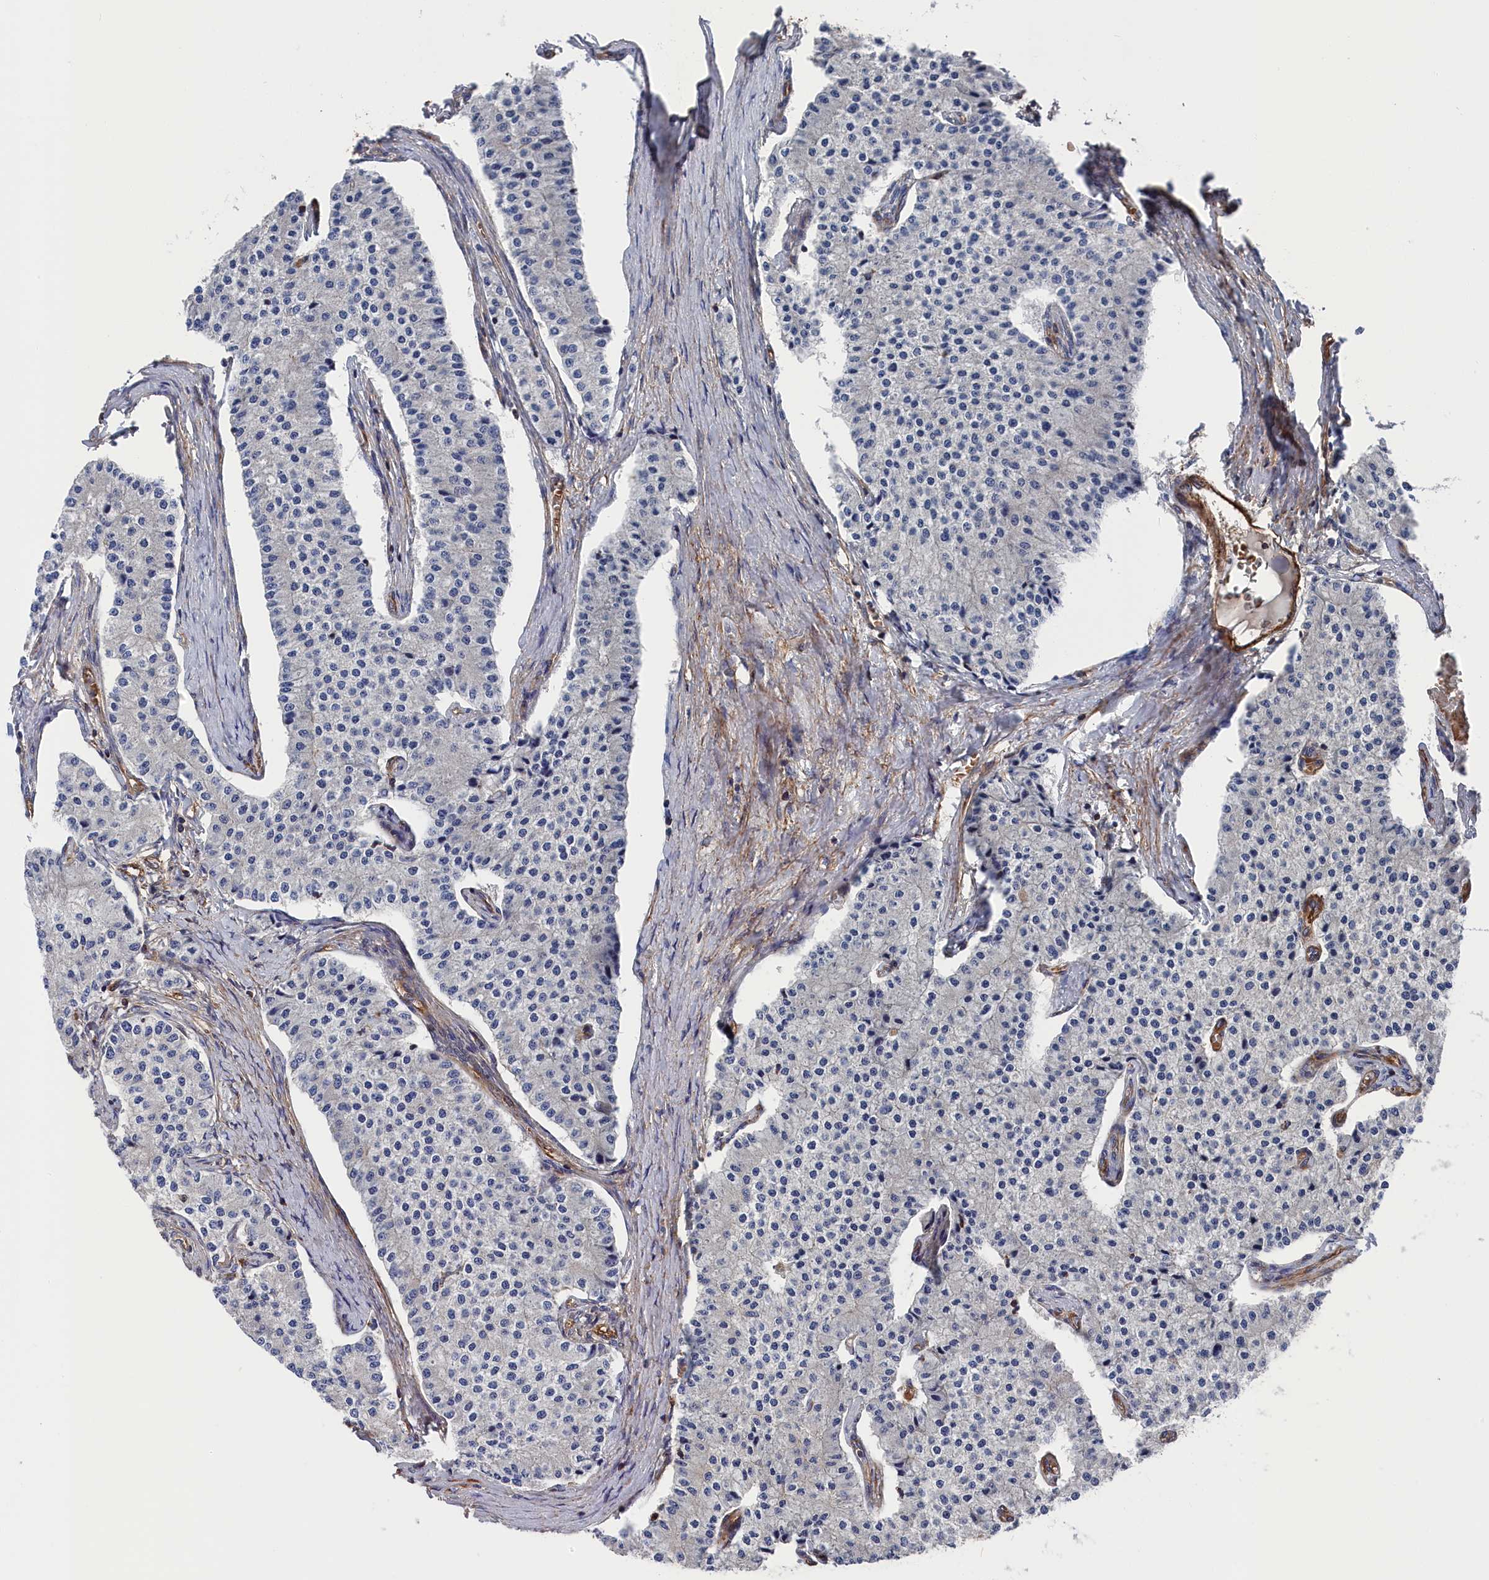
{"staining": {"intensity": "negative", "quantity": "none", "location": "none"}, "tissue": "carcinoid", "cell_type": "Tumor cells", "image_type": "cancer", "snomed": [{"axis": "morphology", "description": "Carcinoid, malignant, NOS"}, {"axis": "topography", "description": "Colon"}], "caption": "Malignant carcinoid stained for a protein using immunohistochemistry demonstrates no expression tumor cells.", "gene": "LDHD", "patient": {"sex": "female", "age": 52}}